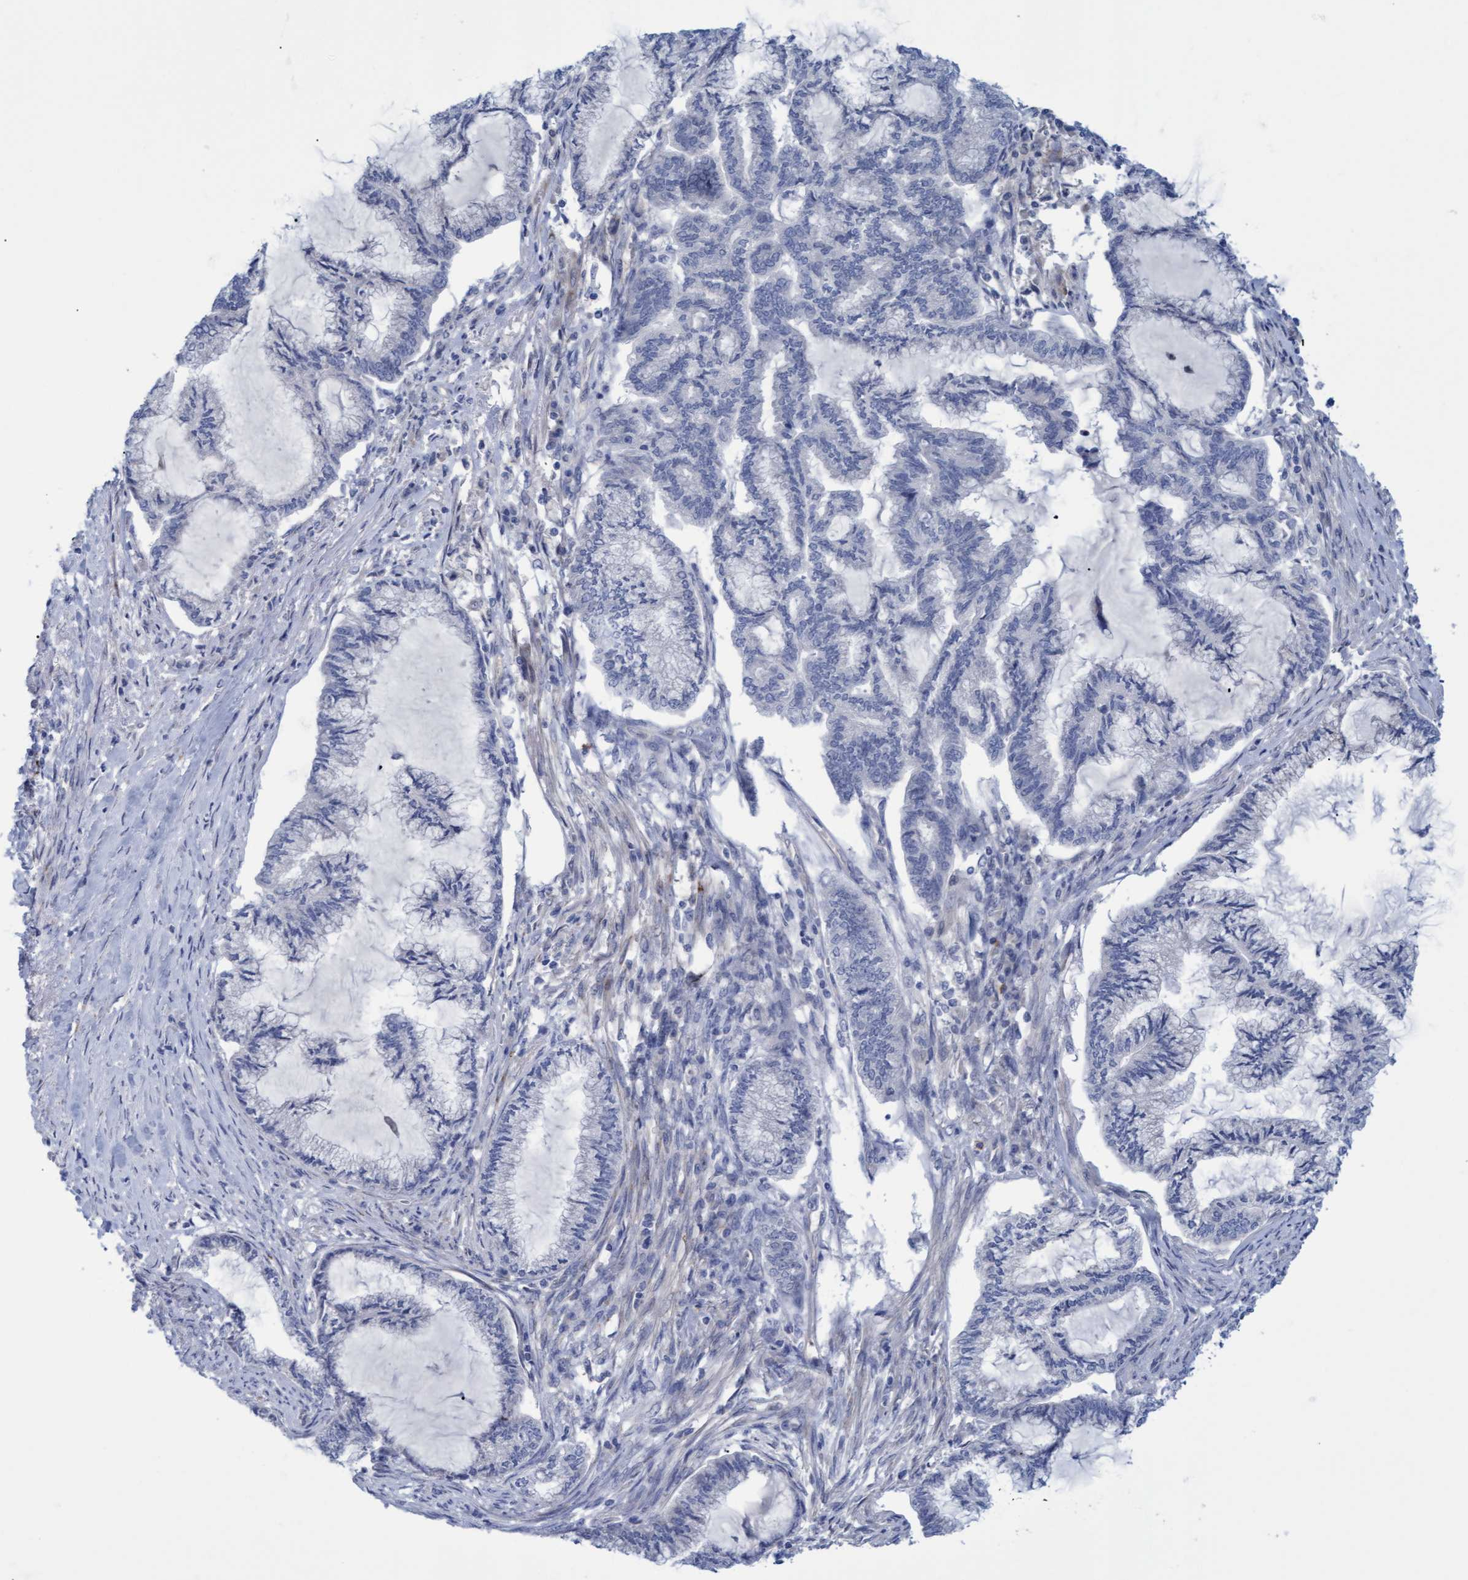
{"staining": {"intensity": "negative", "quantity": "none", "location": "none"}, "tissue": "endometrial cancer", "cell_type": "Tumor cells", "image_type": "cancer", "snomed": [{"axis": "morphology", "description": "Adenocarcinoma, NOS"}, {"axis": "topography", "description": "Endometrium"}], "caption": "The photomicrograph reveals no staining of tumor cells in endometrial adenocarcinoma.", "gene": "STXBP1", "patient": {"sex": "female", "age": 86}}